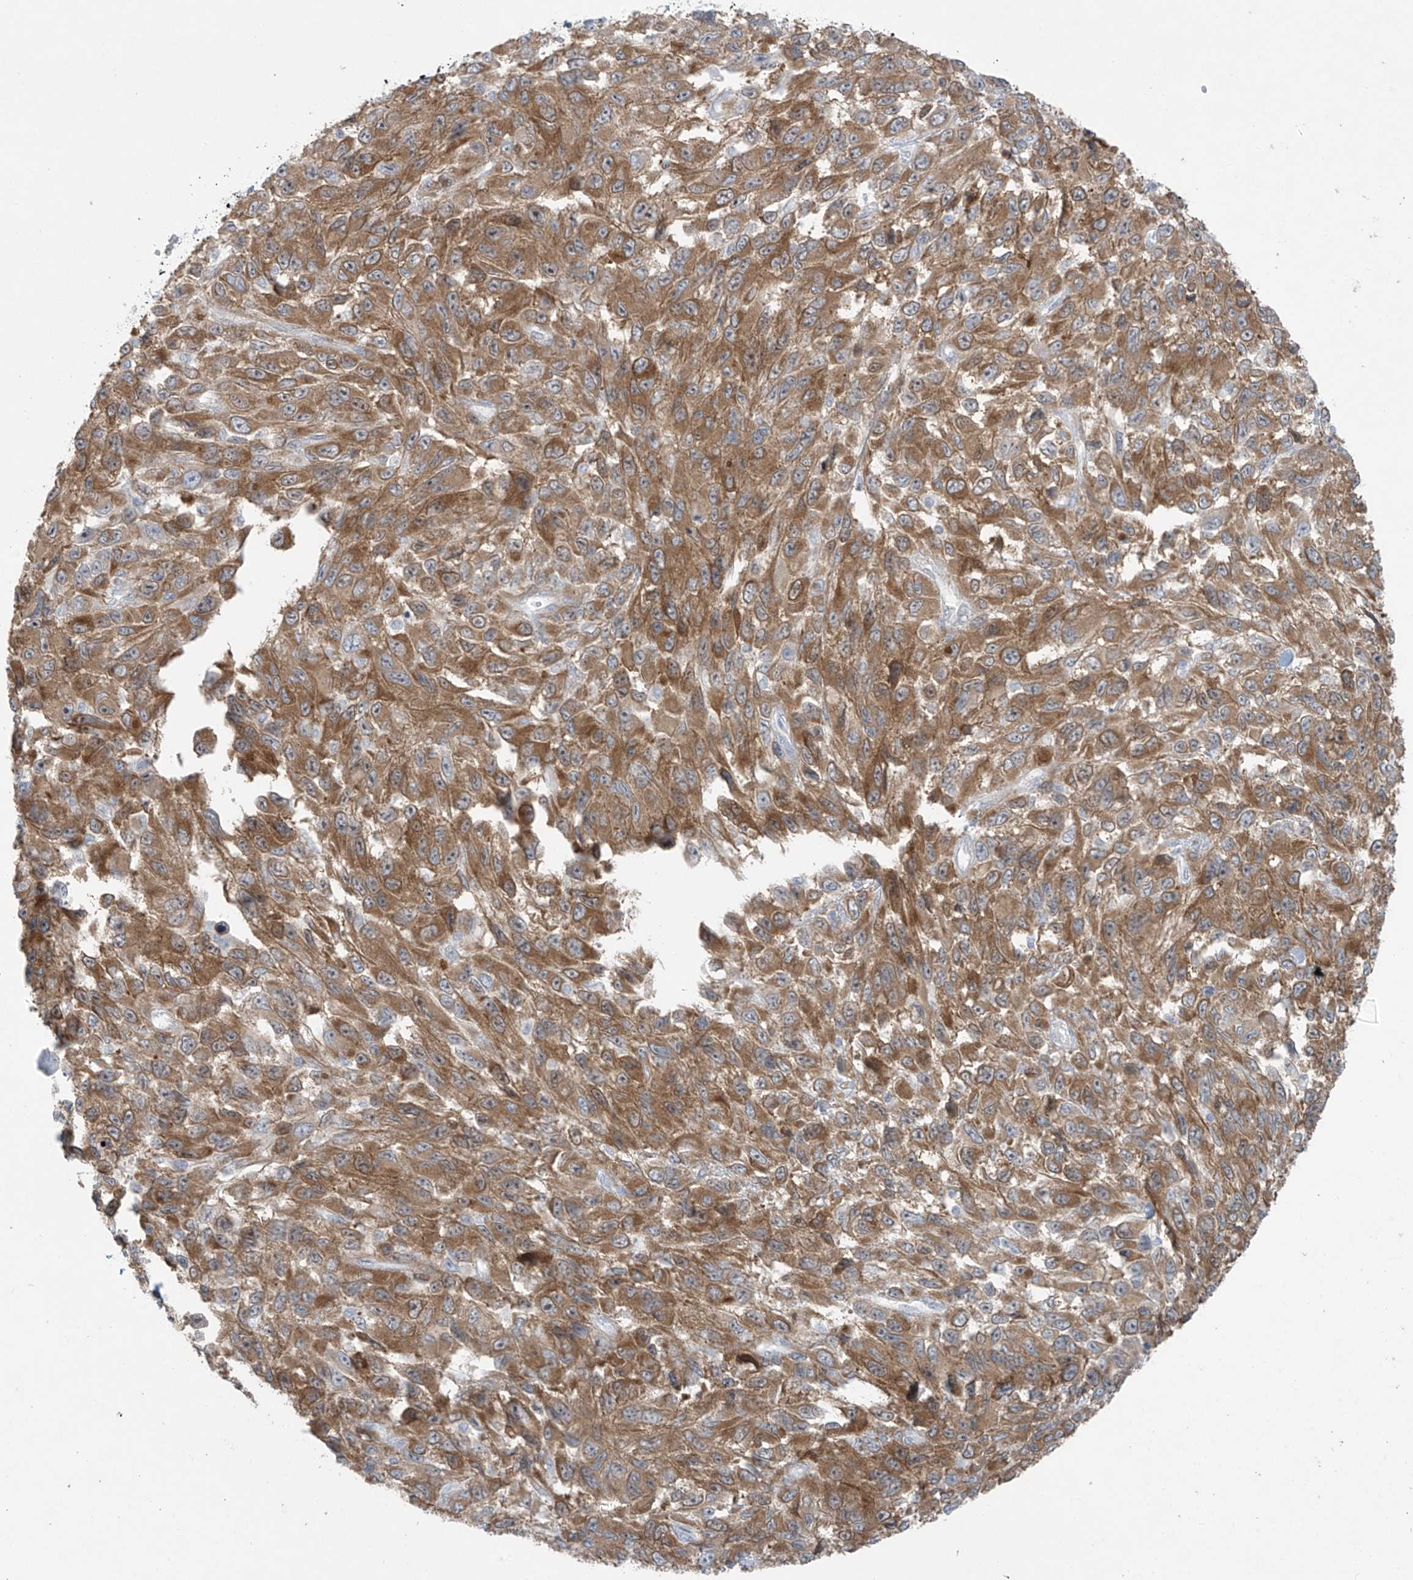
{"staining": {"intensity": "moderate", "quantity": ">75%", "location": "cytoplasmic/membranous"}, "tissue": "melanoma", "cell_type": "Tumor cells", "image_type": "cancer", "snomed": [{"axis": "morphology", "description": "Malignant melanoma, NOS"}, {"axis": "topography", "description": "Skin"}], "caption": "Melanoma stained with DAB immunohistochemistry (IHC) shows medium levels of moderate cytoplasmic/membranous staining in about >75% of tumor cells.", "gene": "PPAT", "patient": {"sex": "female", "age": 96}}